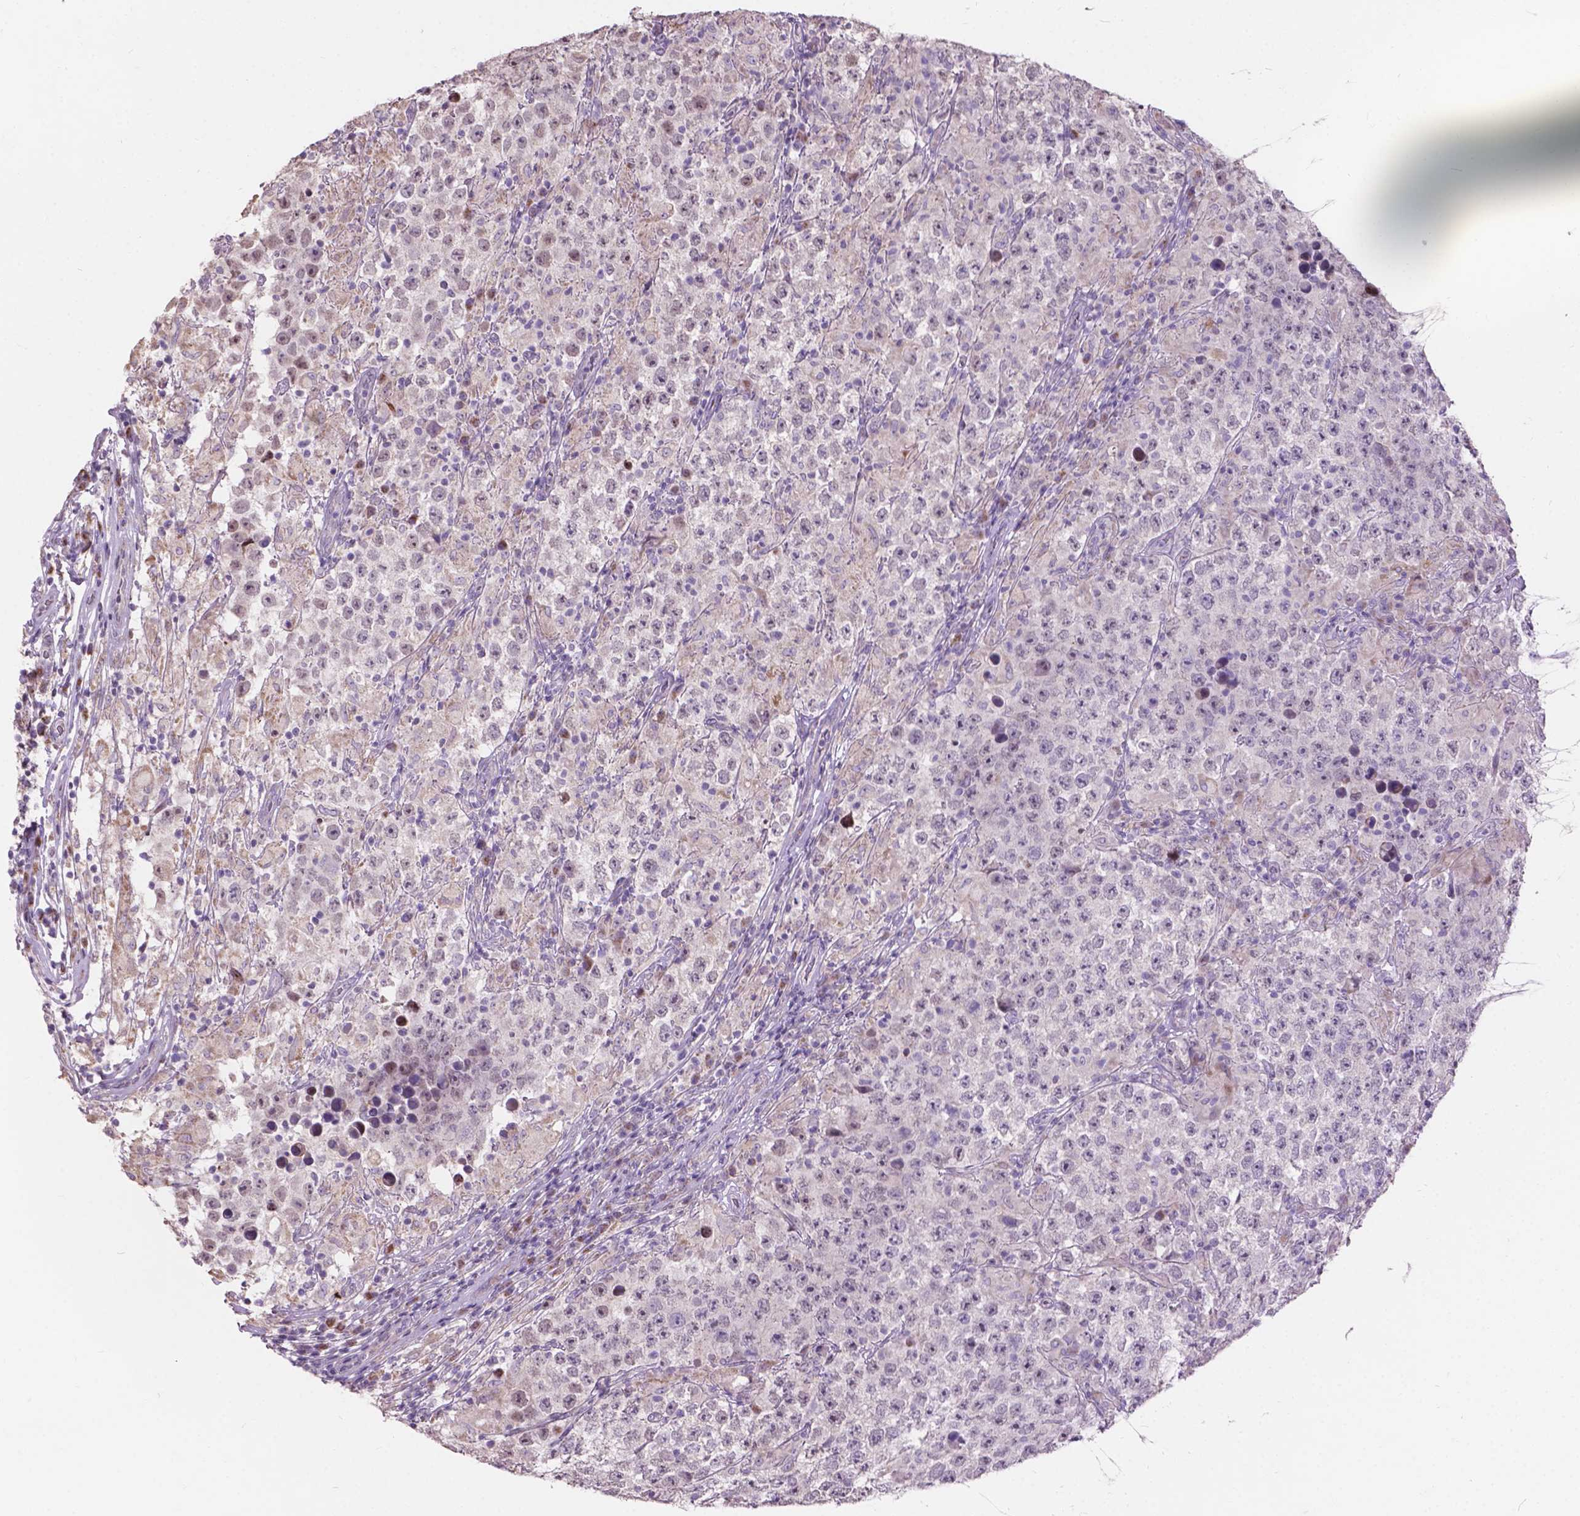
{"staining": {"intensity": "negative", "quantity": "none", "location": "none"}, "tissue": "testis cancer", "cell_type": "Tumor cells", "image_type": "cancer", "snomed": [{"axis": "morphology", "description": "Seminoma, NOS"}, {"axis": "morphology", "description": "Carcinoma, Embryonal, NOS"}, {"axis": "topography", "description": "Testis"}], "caption": "DAB immunohistochemical staining of human embryonal carcinoma (testis) reveals no significant staining in tumor cells. (Immunohistochemistry (ihc), brightfield microscopy, high magnification).", "gene": "MYH14", "patient": {"sex": "male", "age": 41}}